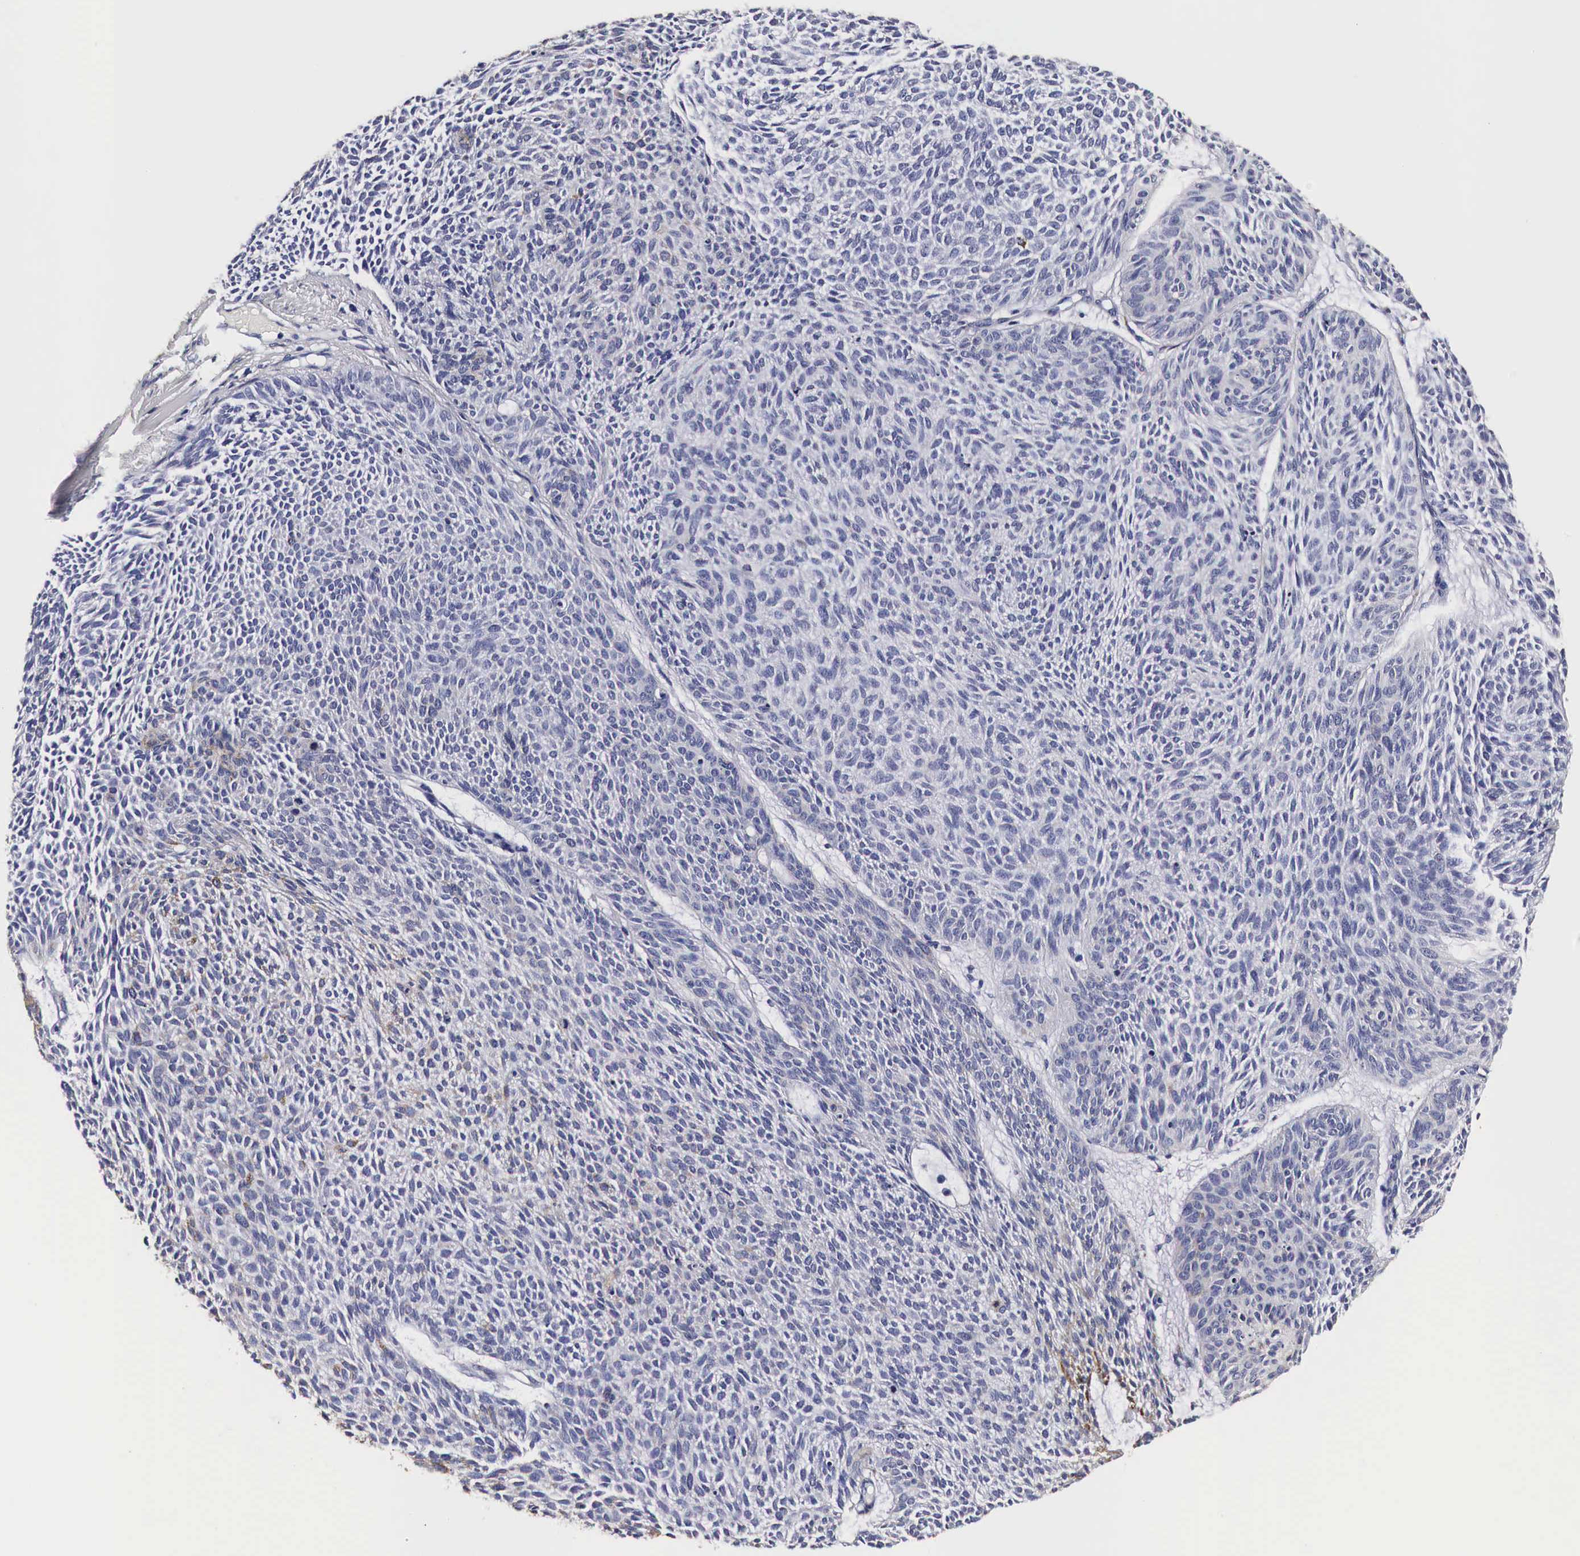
{"staining": {"intensity": "negative", "quantity": "none", "location": "none"}, "tissue": "skin cancer", "cell_type": "Tumor cells", "image_type": "cancer", "snomed": [{"axis": "morphology", "description": "Basal cell carcinoma"}, {"axis": "topography", "description": "Skin"}], "caption": "Micrograph shows no significant protein positivity in tumor cells of skin basal cell carcinoma.", "gene": "CKAP4", "patient": {"sex": "male", "age": 84}}